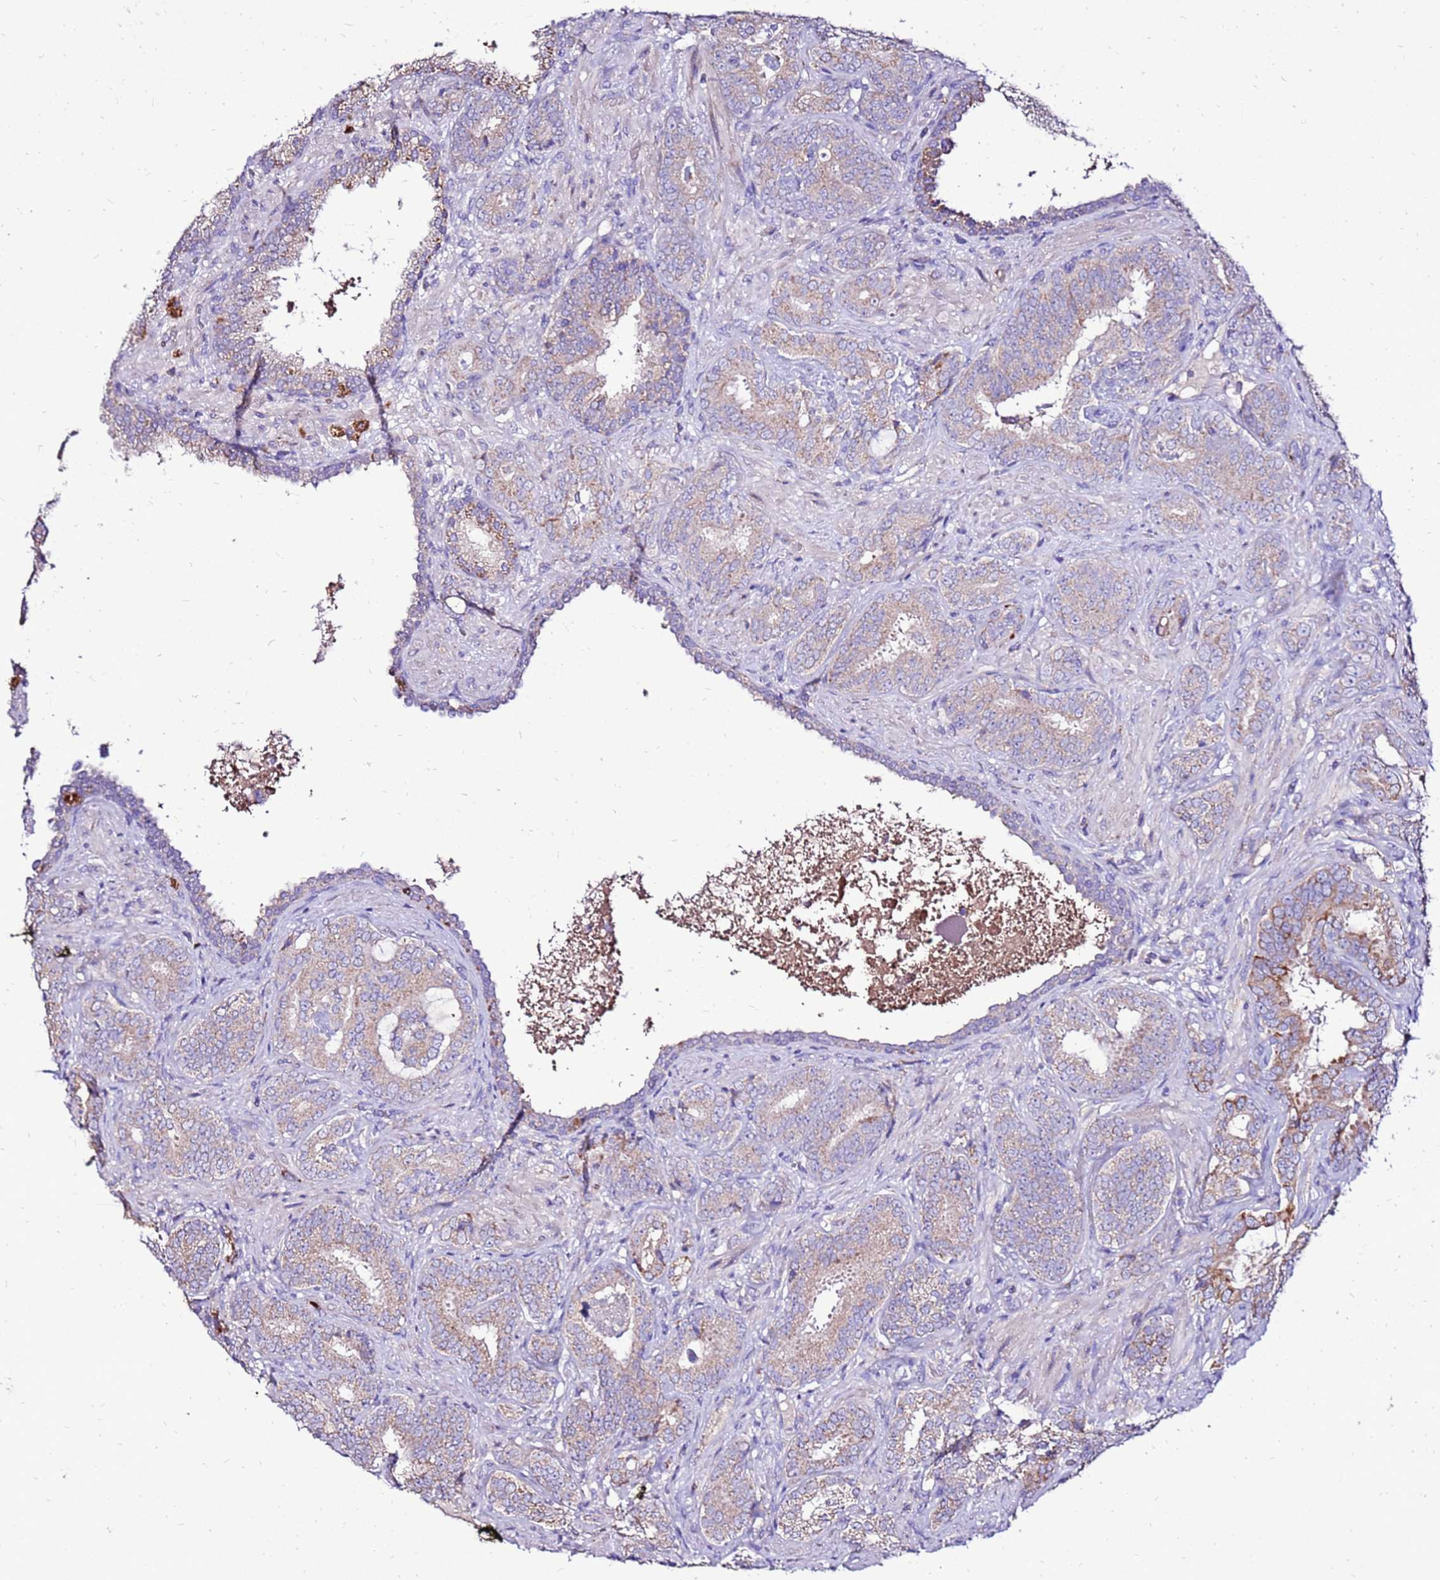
{"staining": {"intensity": "moderate", "quantity": "25%-75%", "location": "cytoplasmic/membranous"}, "tissue": "prostate cancer", "cell_type": "Tumor cells", "image_type": "cancer", "snomed": [{"axis": "morphology", "description": "Adenocarcinoma, High grade"}, {"axis": "topography", "description": "Prostate"}], "caption": "A medium amount of moderate cytoplasmic/membranous positivity is present in approximately 25%-75% of tumor cells in prostate cancer (adenocarcinoma (high-grade)) tissue.", "gene": "TMEM106C", "patient": {"sex": "male", "age": 71}}